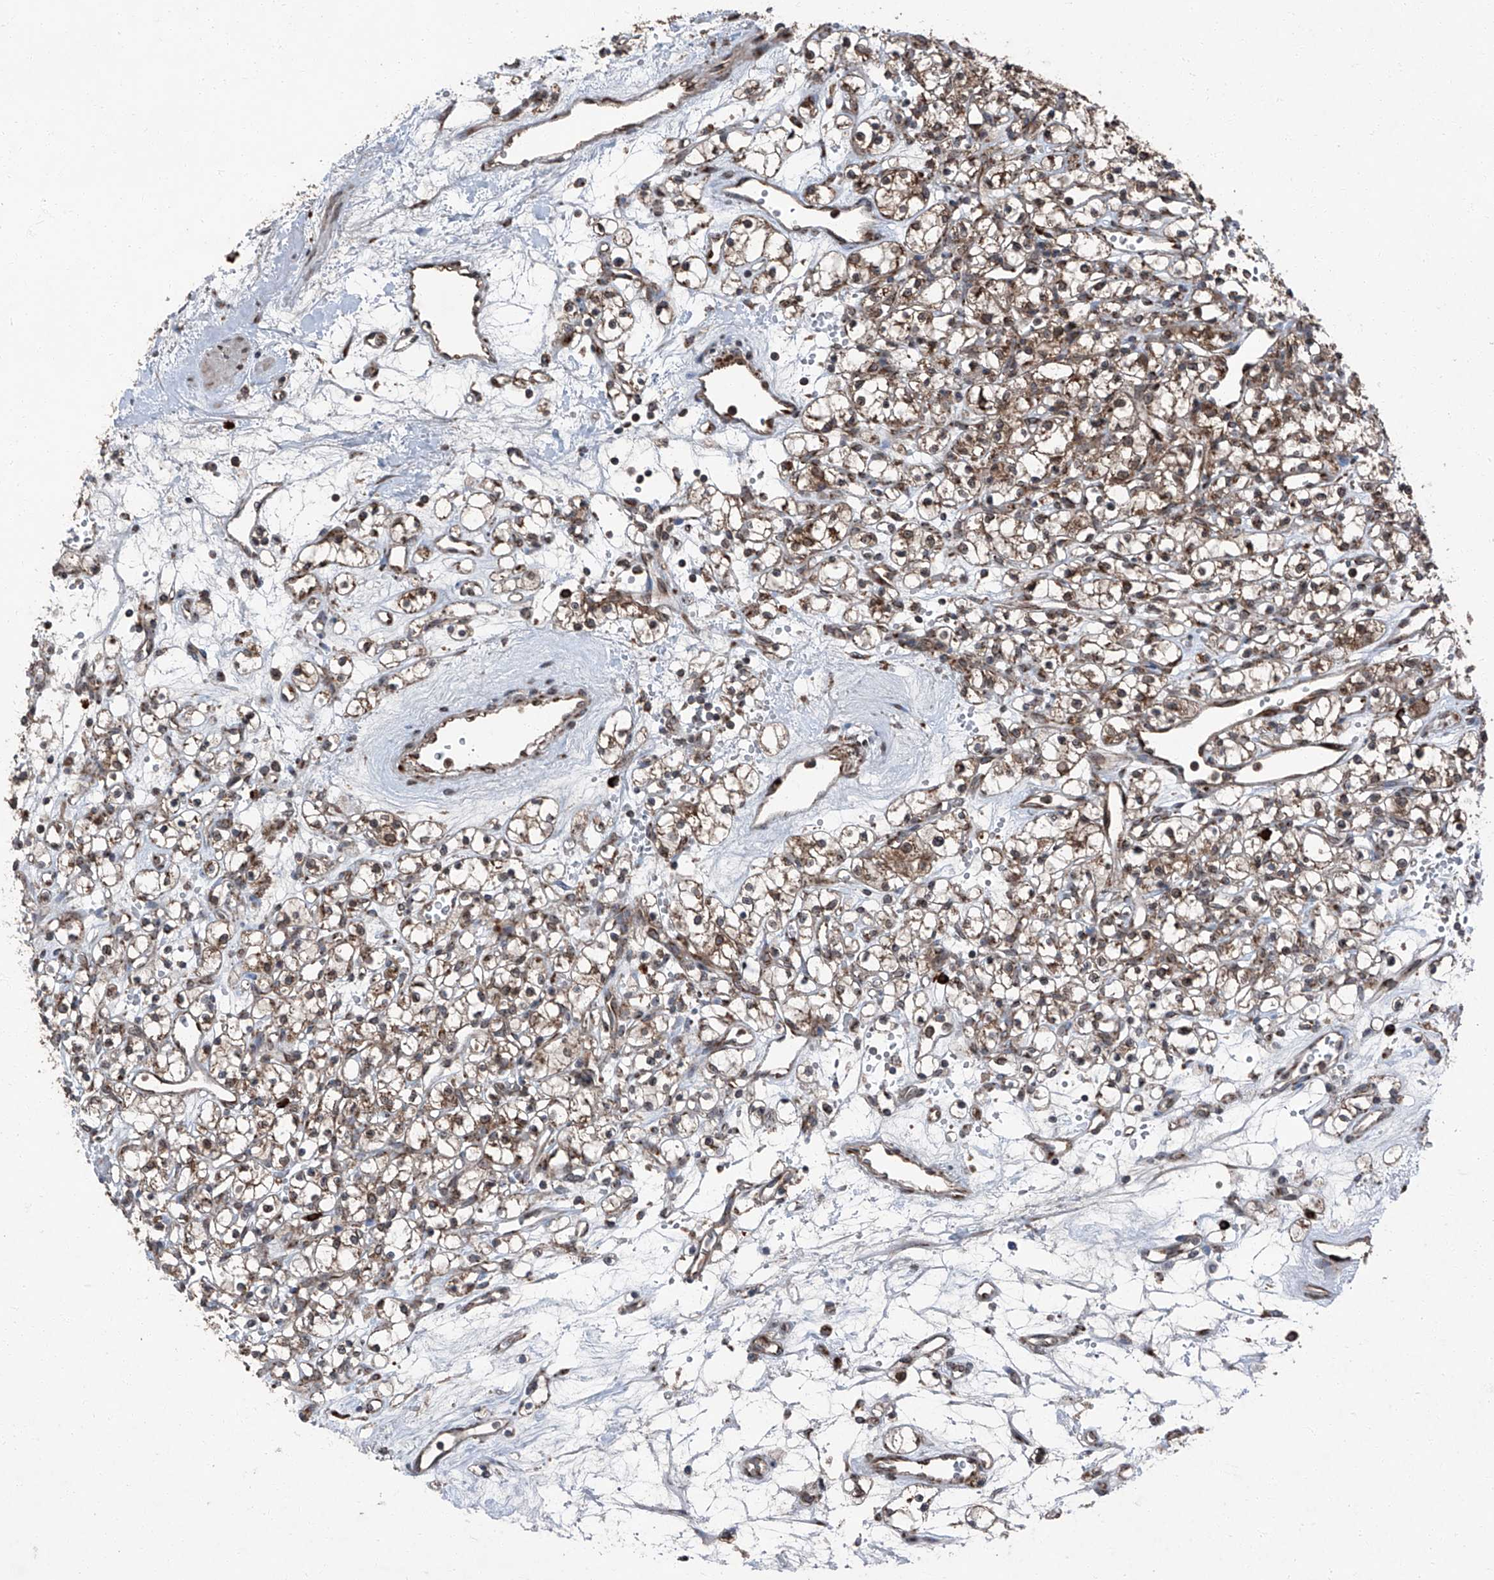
{"staining": {"intensity": "moderate", "quantity": "25%-75%", "location": "cytoplasmic/membranous"}, "tissue": "renal cancer", "cell_type": "Tumor cells", "image_type": "cancer", "snomed": [{"axis": "morphology", "description": "Adenocarcinoma, NOS"}, {"axis": "topography", "description": "Kidney"}], "caption": "Renal adenocarcinoma was stained to show a protein in brown. There is medium levels of moderate cytoplasmic/membranous expression in about 25%-75% of tumor cells.", "gene": "LIMK1", "patient": {"sex": "female", "age": 59}}